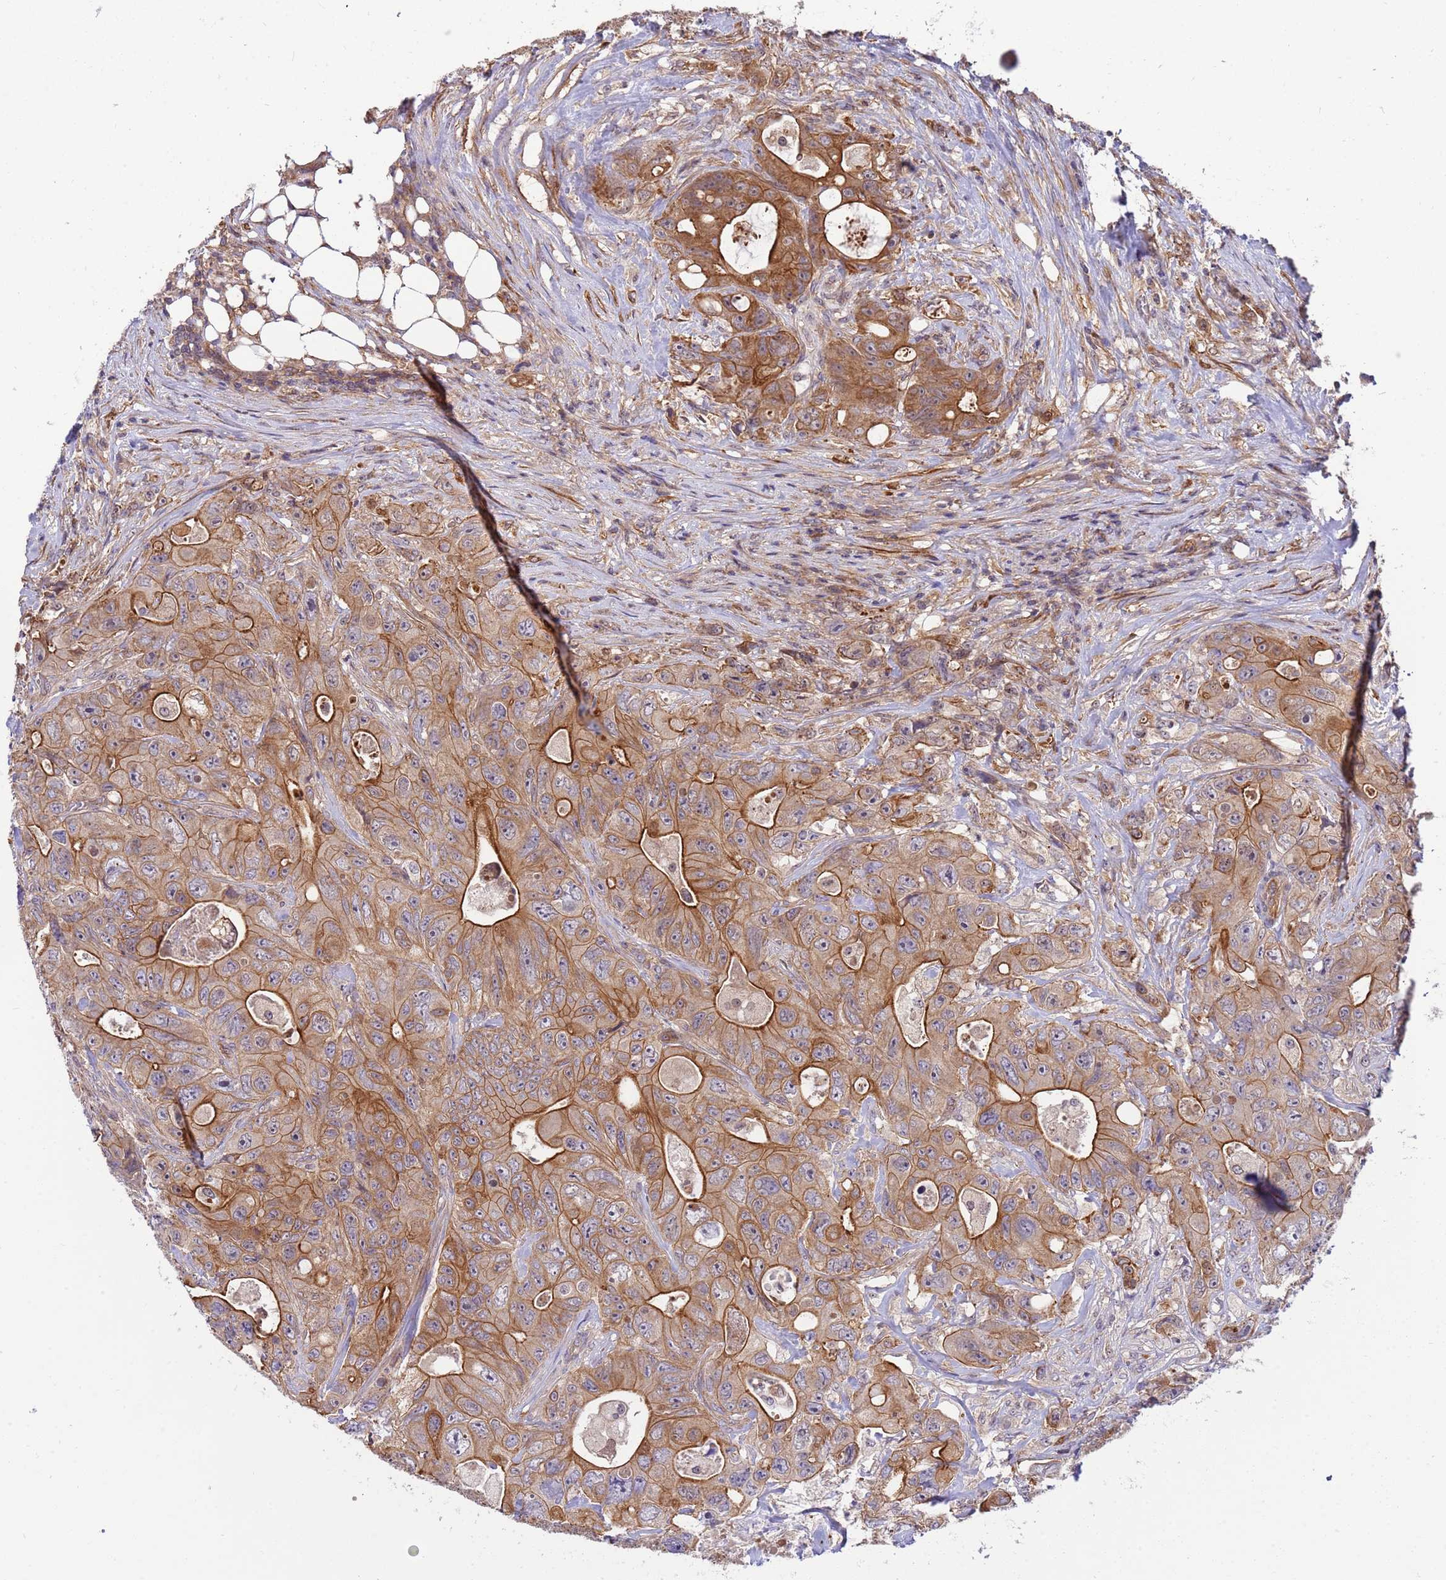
{"staining": {"intensity": "strong", "quantity": ">75%", "location": "cytoplasmic/membranous"}, "tissue": "colorectal cancer", "cell_type": "Tumor cells", "image_type": "cancer", "snomed": [{"axis": "morphology", "description": "Adenocarcinoma, NOS"}, {"axis": "topography", "description": "Colon"}], "caption": "Immunohistochemical staining of colorectal cancer displays high levels of strong cytoplasmic/membranous positivity in approximately >75% of tumor cells. (brown staining indicates protein expression, while blue staining denotes nuclei).", "gene": "SMCO3", "patient": {"sex": "female", "age": 46}}